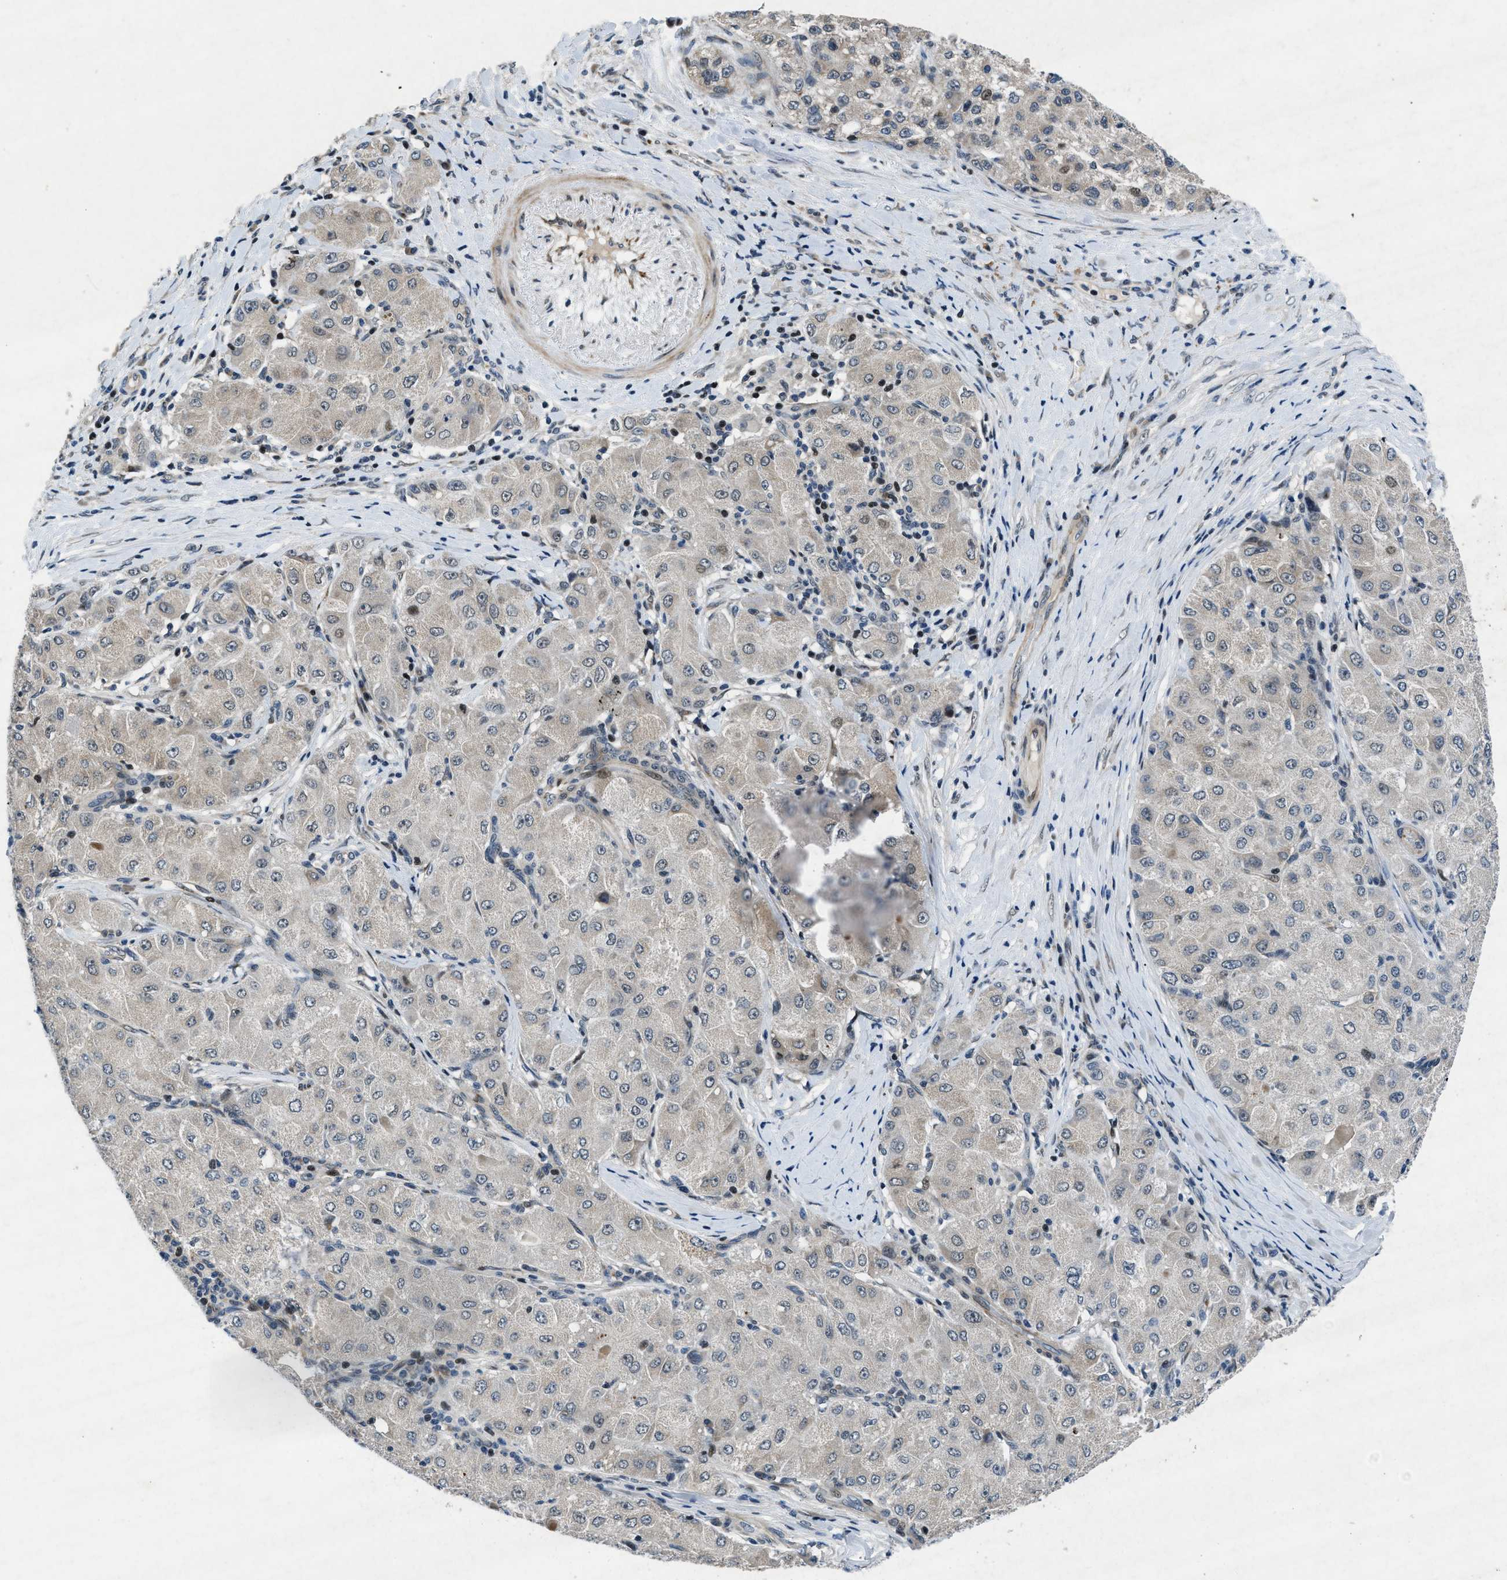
{"staining": {"intensity": "weak", "quantity": "<25%", "location": "cytoplasmic/membranous"}, "tissue": "liver cancer", "cell_type": "Tumor cells", "image_type": "cancer", "snomed": [{"axis": "morphology", "description": "Carcinoma, Hepatocellular, NOS"}, {"axis": "topography", "description": "Liver"}], "caption": "There is no significant expression in tumor cells of liver hepatocellular carcinoma.", "gene": "PHLDA1", "patient": {"sex": "male", "age": 80}}